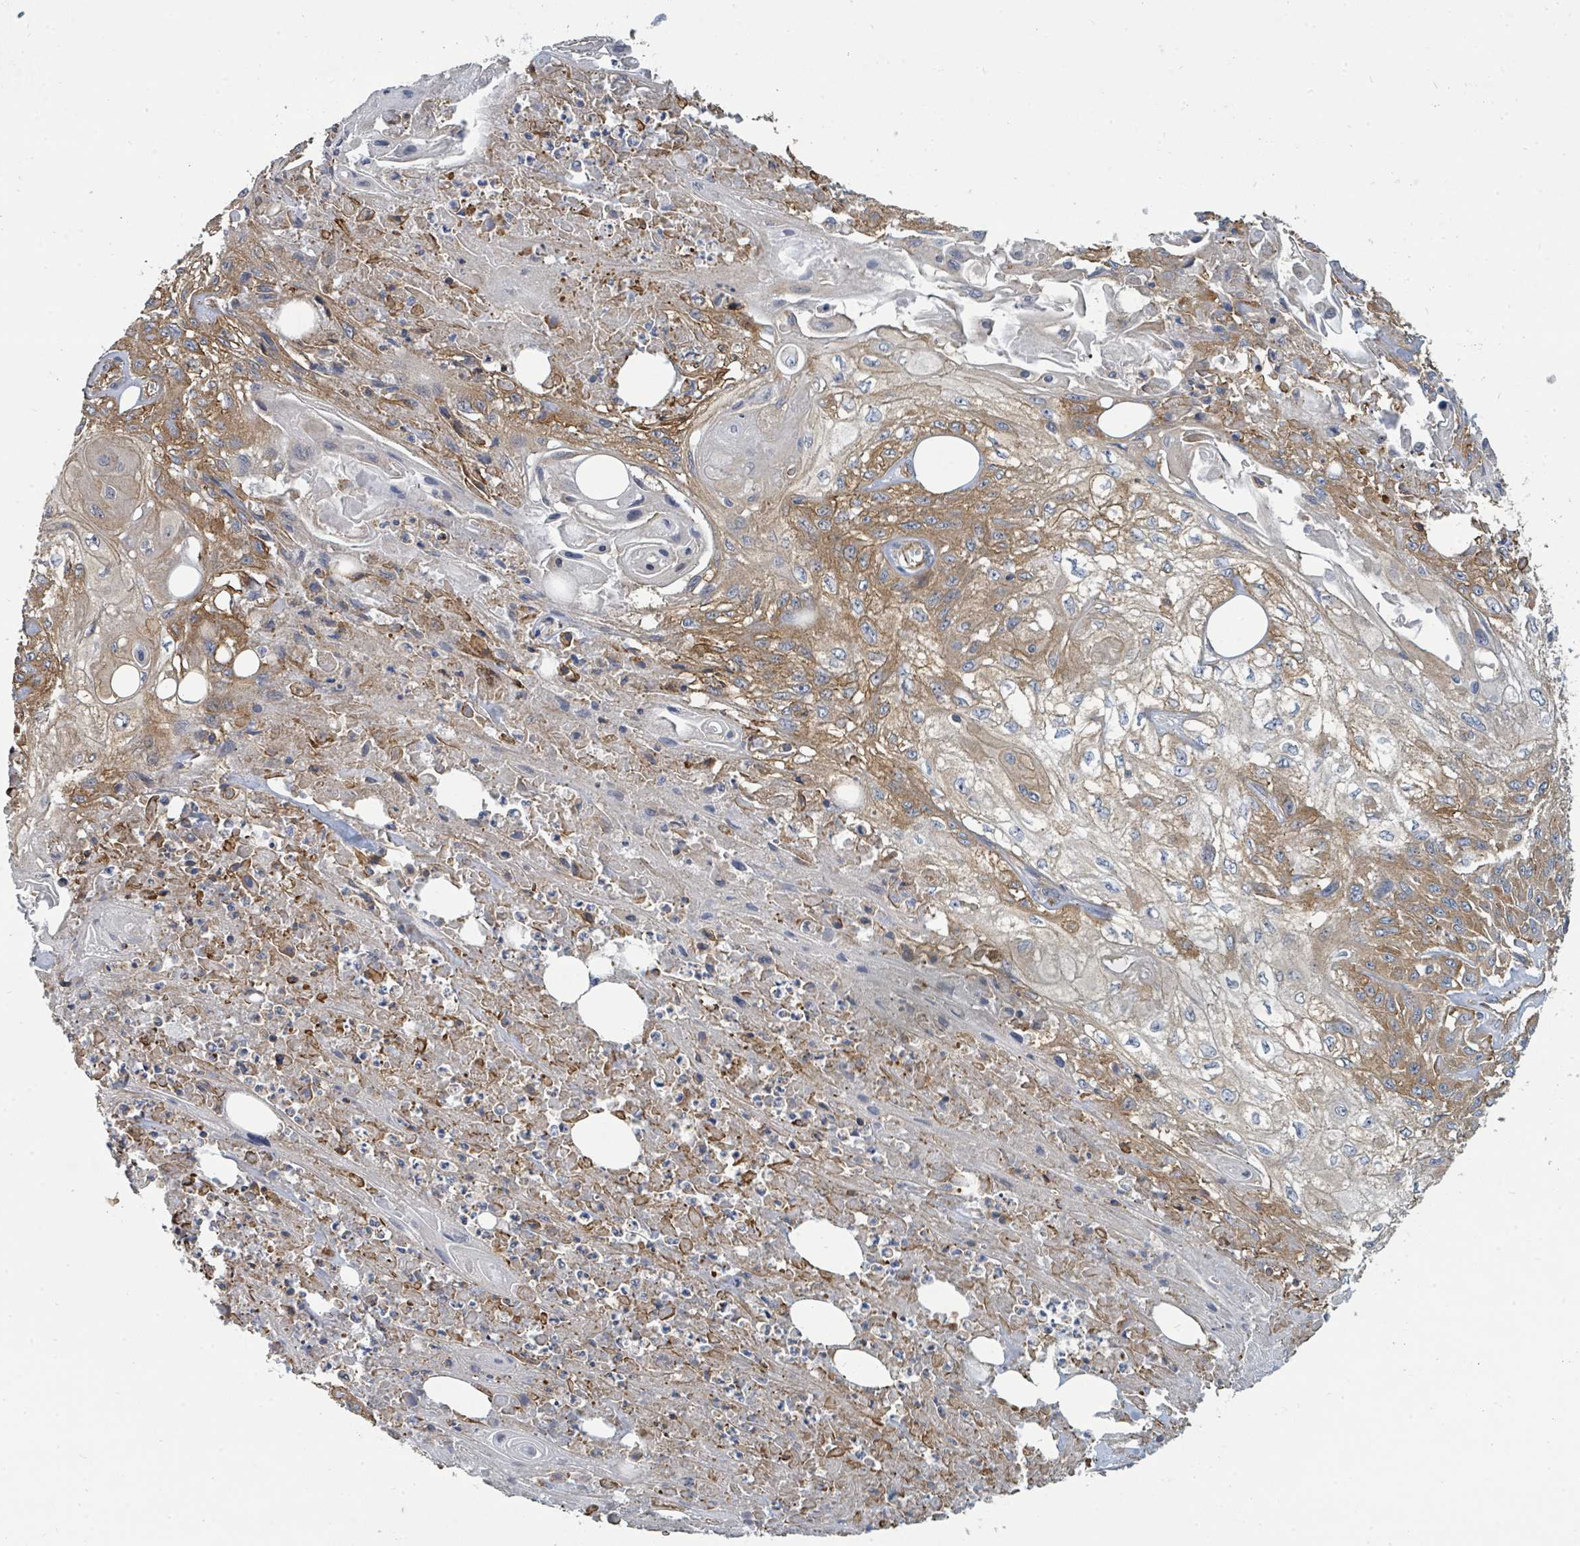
{"staining": {"intensity": "moderate", "quantity": ">75%", "location": "cytoplasmic/membranous"}, "tissue": "skin cancer", "cell_type": "Tumor cells", "image_type": "cancer", "snomed": [{"axis": "morphology", "description": "Squamous cell carcinoma, NOS"}, {"axis": "morphology", "description": "Squamous cell carcinoma, metastatic, NOS"}, {"axis": "topography", "description": "Skin"}, {"axis": "topography", "description": "Lymph node"}], "caption": "Moderate cytoplasmic/membranous positivity for a protein is seen in about >75% of tumor cells of skin cancer (metastatic squamous cell carcinoma) using immunohistochemistry (IHC).", "gene": "BOLA2B", "patient": {"sex": "male", "age": 75}}